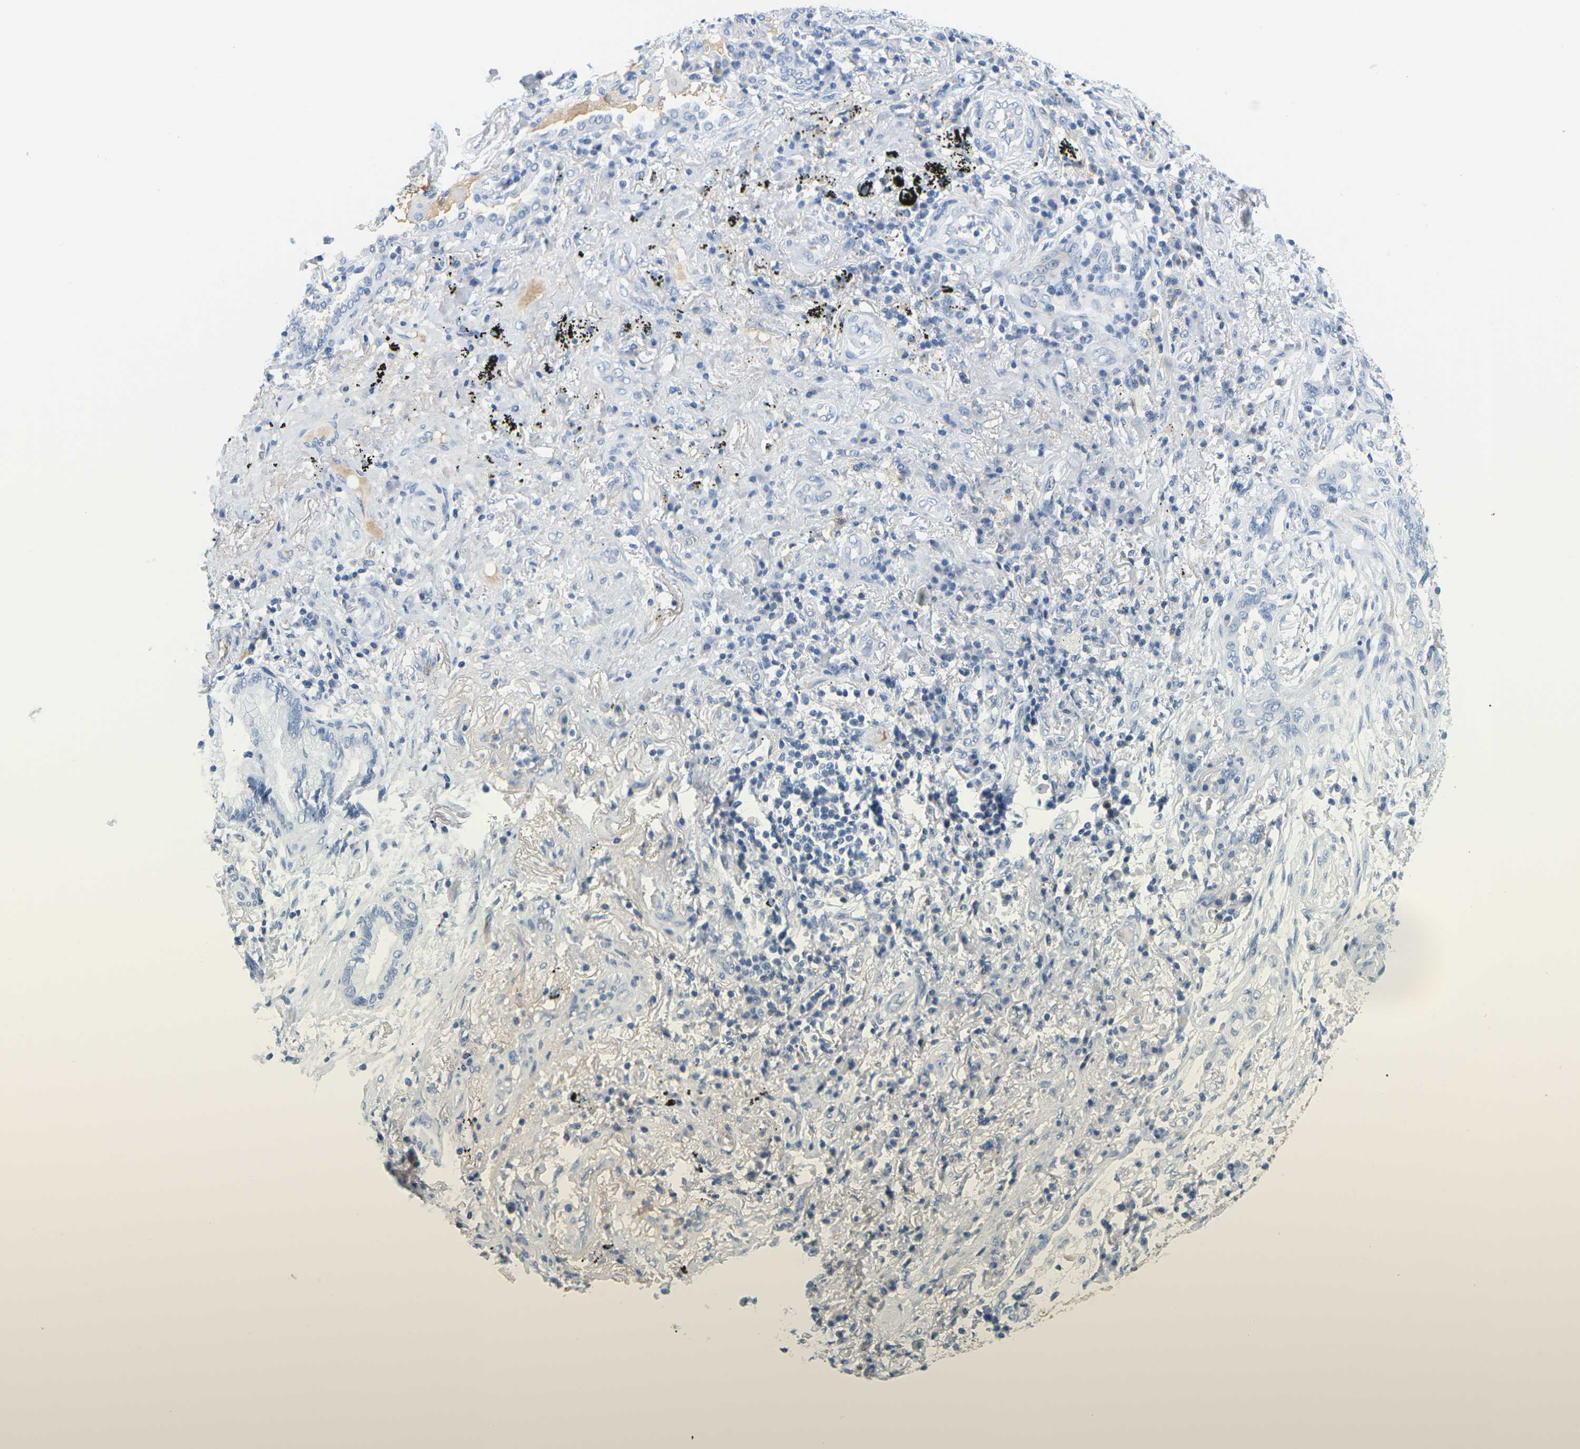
{"staining": {"intensity": "negative", "quantity": "none", "location": "none"}, "tissue": "lung cancer", "cell_type": "Tumor cells", "image_type": "cancer", "snomed": [{"axis": "morphology", "description": "Normal tissue, NOS"}, {"axis": "morphology", "description": "Adenocarcinoma, NOS"}, {"axis": "topography", "description": "Bronchus"}, {"axis": "topography", "description": "Lung"}], "caption": "Immunohistochemistry (IHC) image of lung cancer stained for a protein (brown), which demonstrates no staining in tumor cells.", "gene": "APOB", "patient": {"sex": "female", "age": 70}}